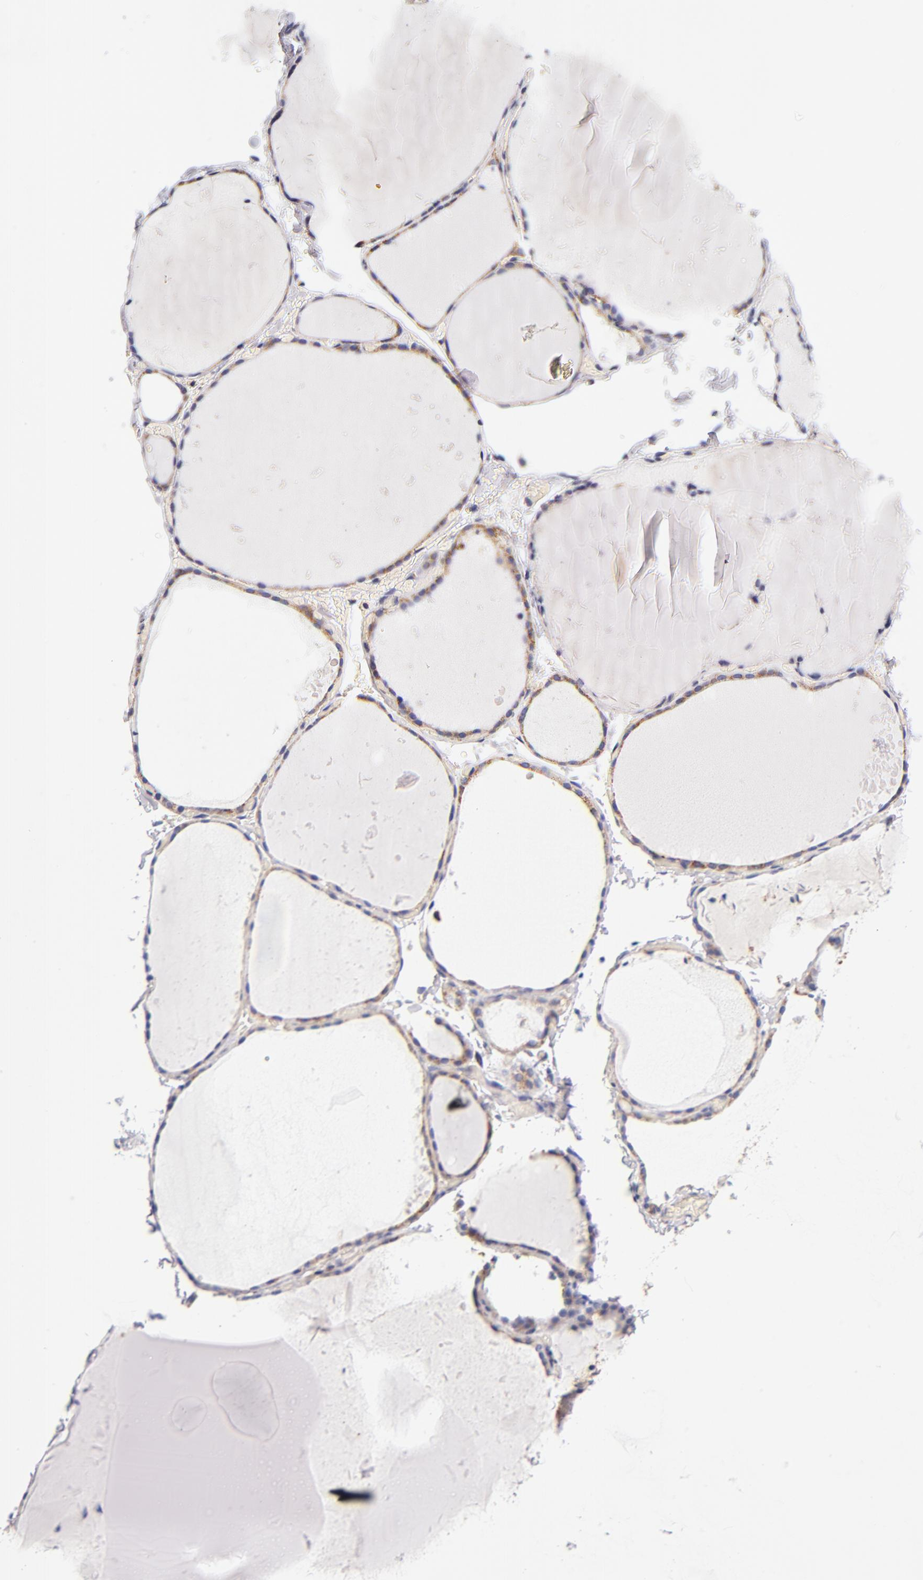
{"staining": {"intensity": "strong", "quantity": ">75%", "location": "cytoplasmic/membranous"}, "tissue": "thyroid gland", "cell_type": "Glandular cells", "image_type": "normal", "snomed": [{"axis": "morphology", "description": "Normal tissue, NOS"}, {"axis": "topography", "description": "Thyroid gland"}], "caption": "Immunohistochemistry (IHC) image of unremarkable thyroid gland: thyroid gland stained using immunohistochemistry (IHC) reveals high levels of strong protein expression localized specifically in the cytoplasmic/membranous of glandular cells, appearing as a cytoplasmic/membranous brown color.", "gene": "ECHS1", "patient": {"sex": "female", "age": 22}}